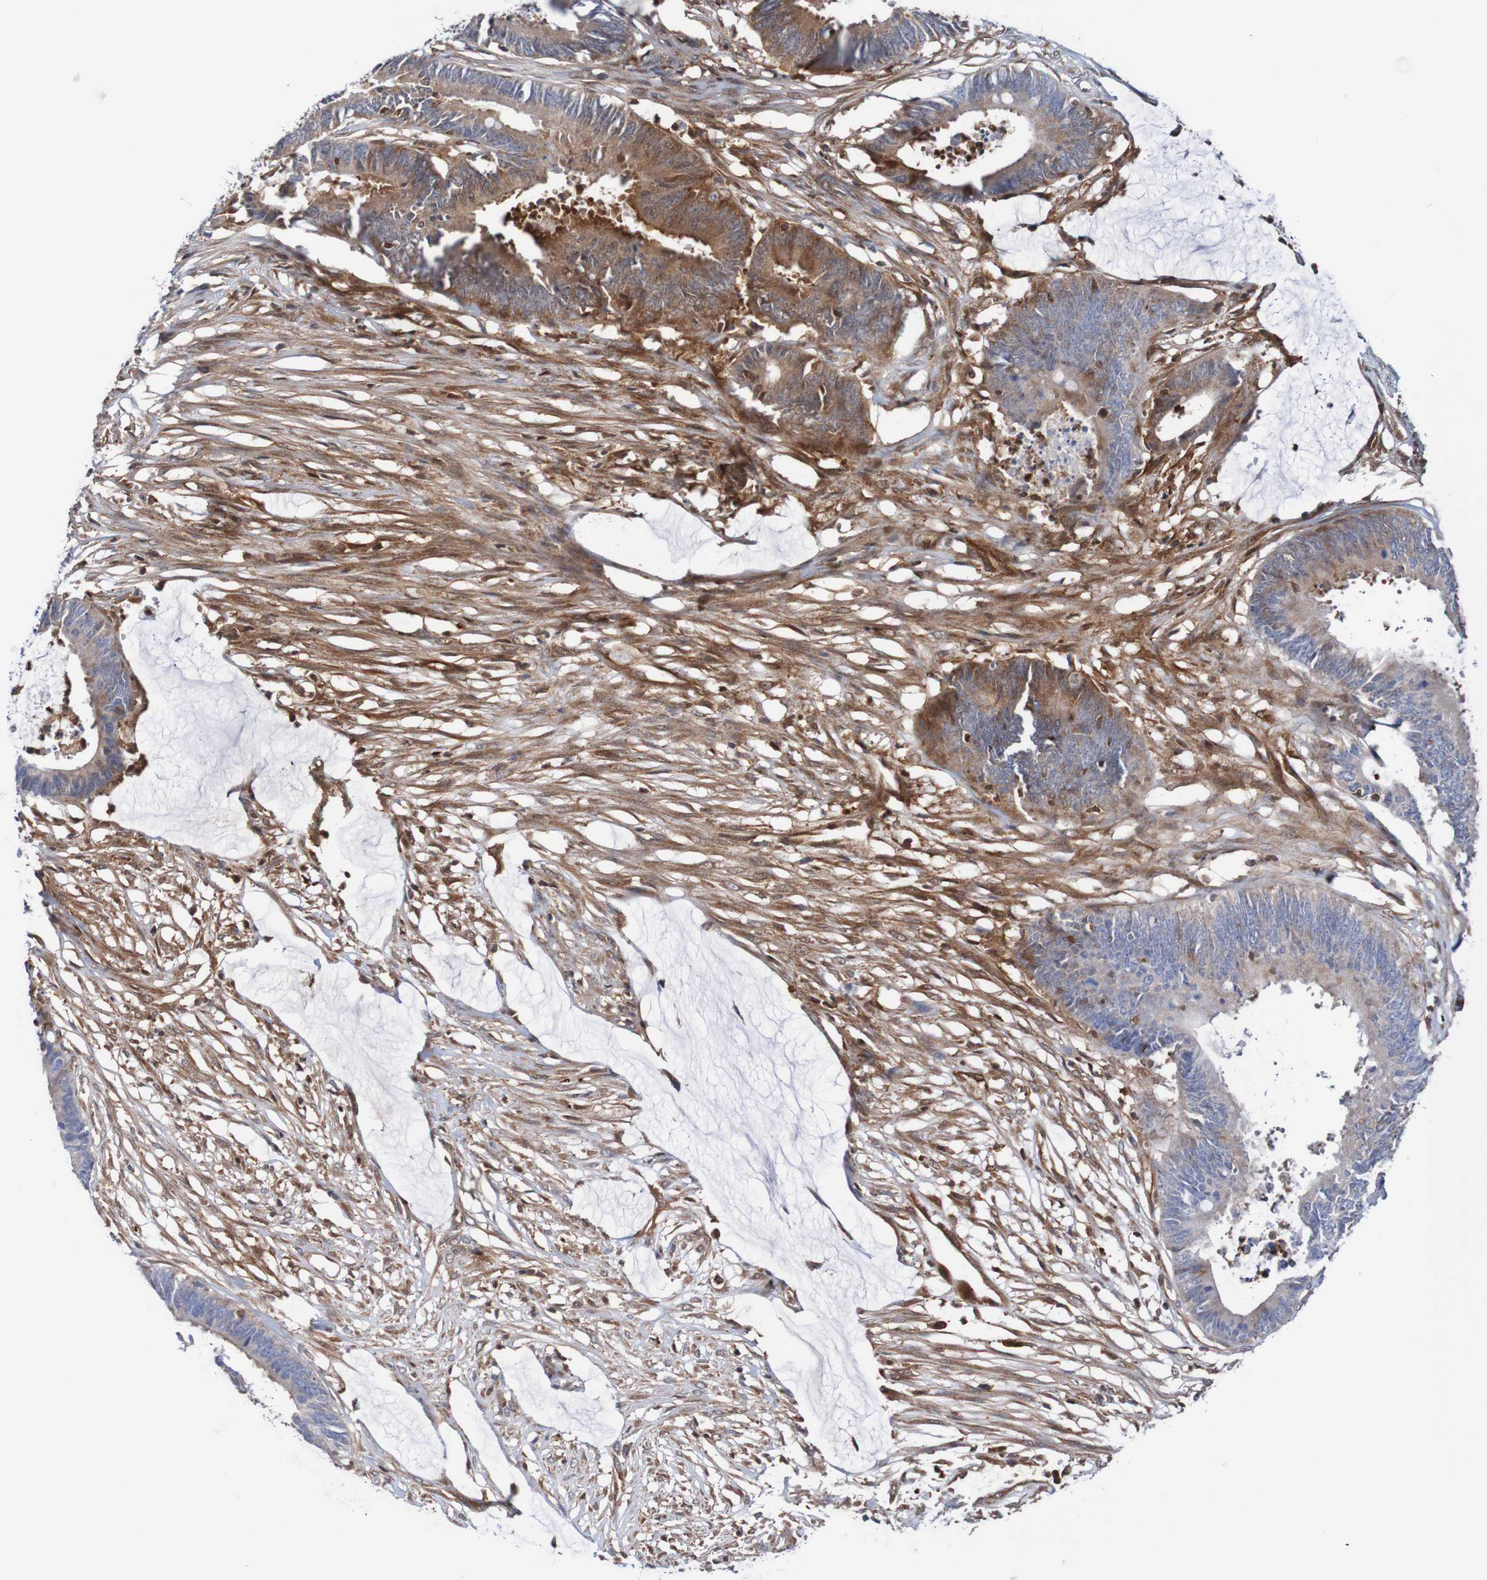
{"staining": {"intensity": "moderate", "quantity": ">75%", "location": "cytoplasmic/membranous"}, "tissue": "colorectal cancer", "cell_type": "Tumor cells", "image_type": "cancer", "snomed": [{"axis": "morphology", "description": "Adenocarcinoma, NOS"}, {"axis": "topography", "description": "Rectum"}], "caption": "Moderate cytoplasmic/membranous protein staining is appreciated in approximately >75% of tumor cells in adenocarcinoma (colorectal). Nuclei are stained in blue.", "gene": "RIGI", "patient": {"sex": "female", "age": 66}}